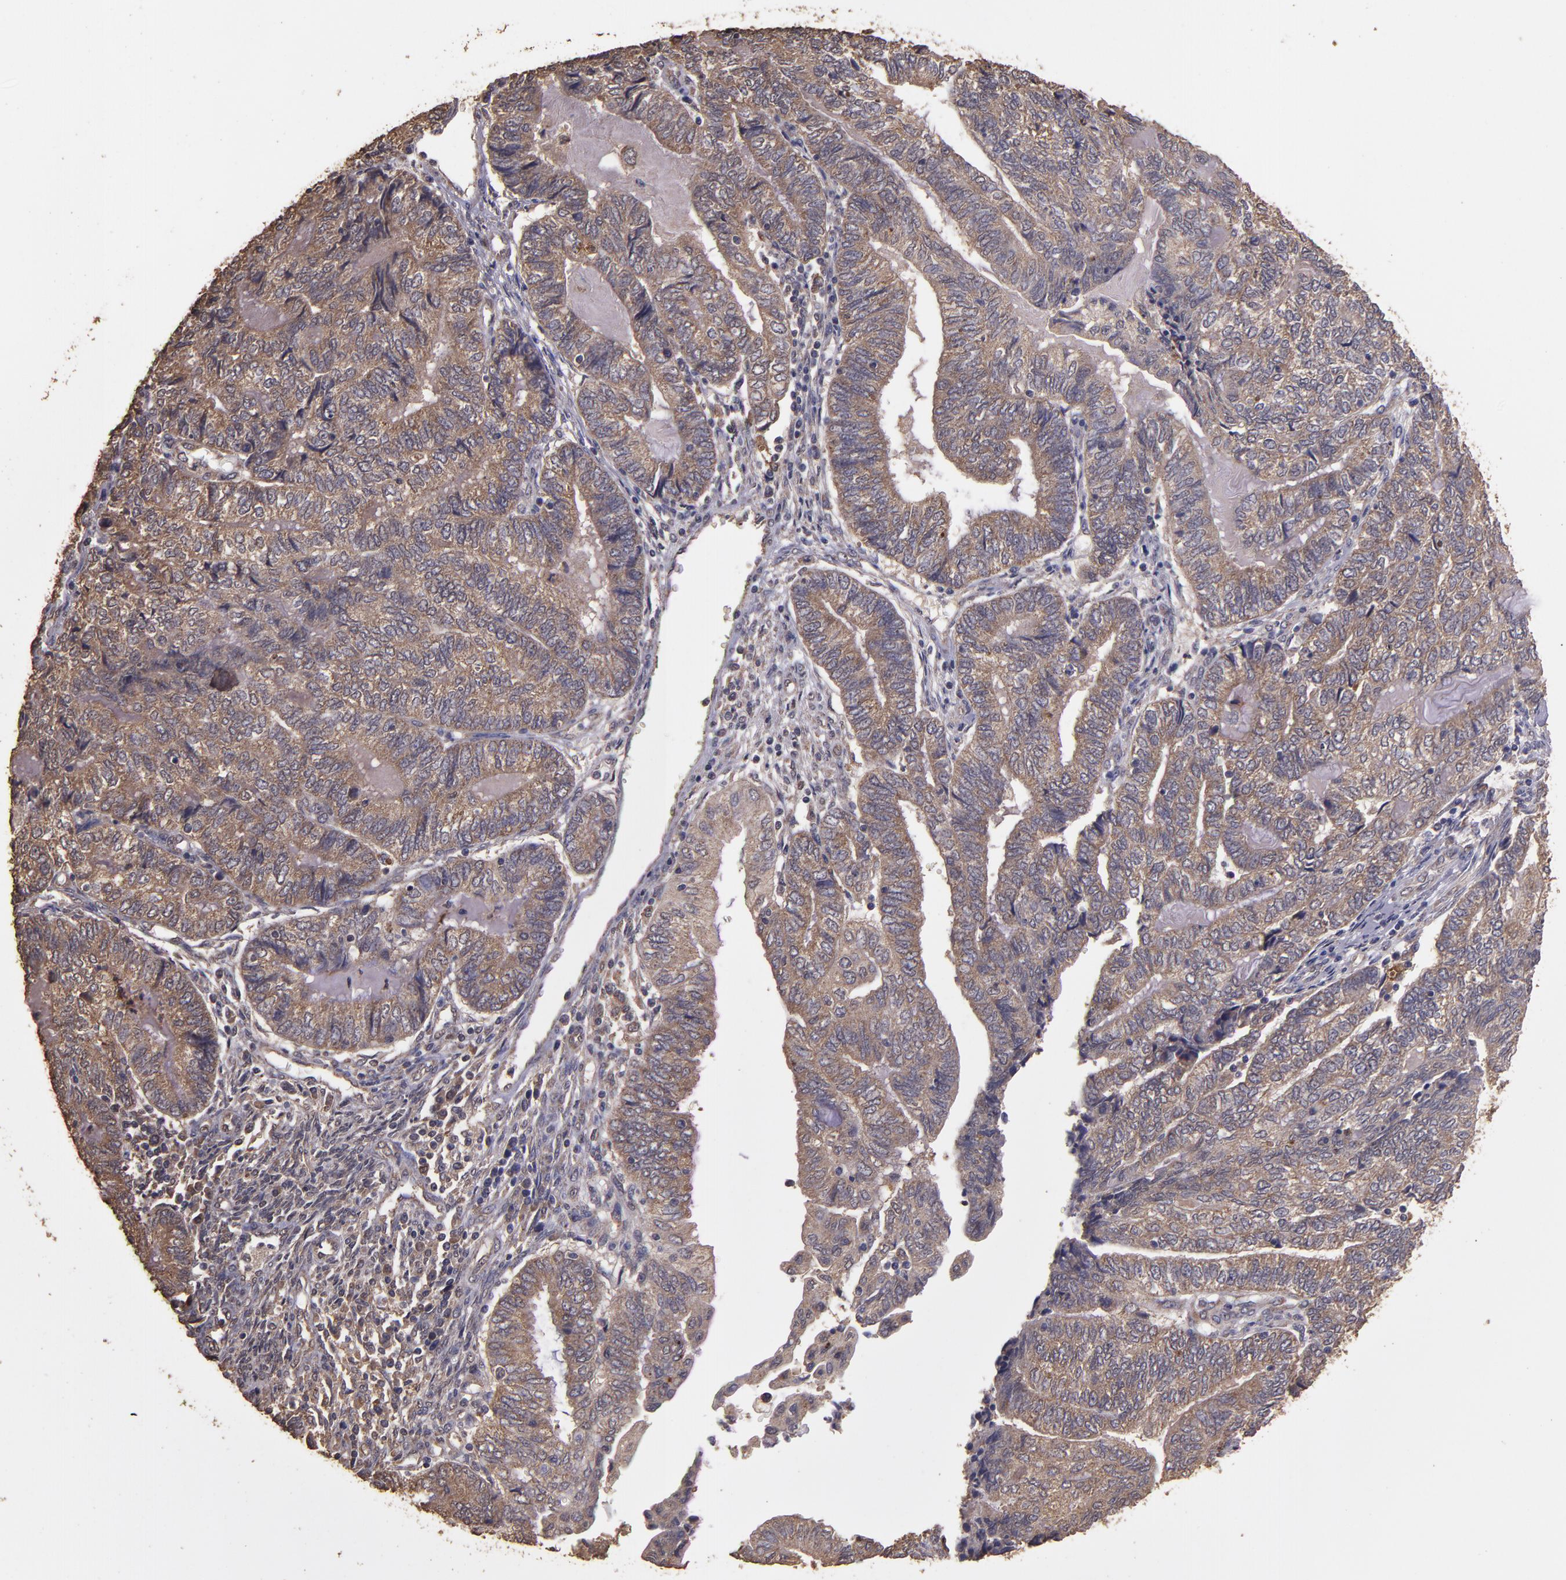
{"staining": {"intensity": "moderate", "quantity": ">75%", "location": "cytoplasmic/membranous"}, "tissue": "endometrial cancer", "cell_type": "Tumor cells", "image_type": "cancer", "snomed": [{"axis": "morphology", "description": "Adenocarcinoma, NOS"}, {"axis": "topography", "description": "Uterus"}, {"axis": "topography", "description": "Endometrium"}], "caption": "Immunohistochemical staining of endometrial adenocarcinoma demonstrates medium levels of moderate cytoplasmic/membranous protein staining in approximately >75% of tumor cells.", "gene": "HECTD1", "patient": {"sex": "female", "age": 70}}